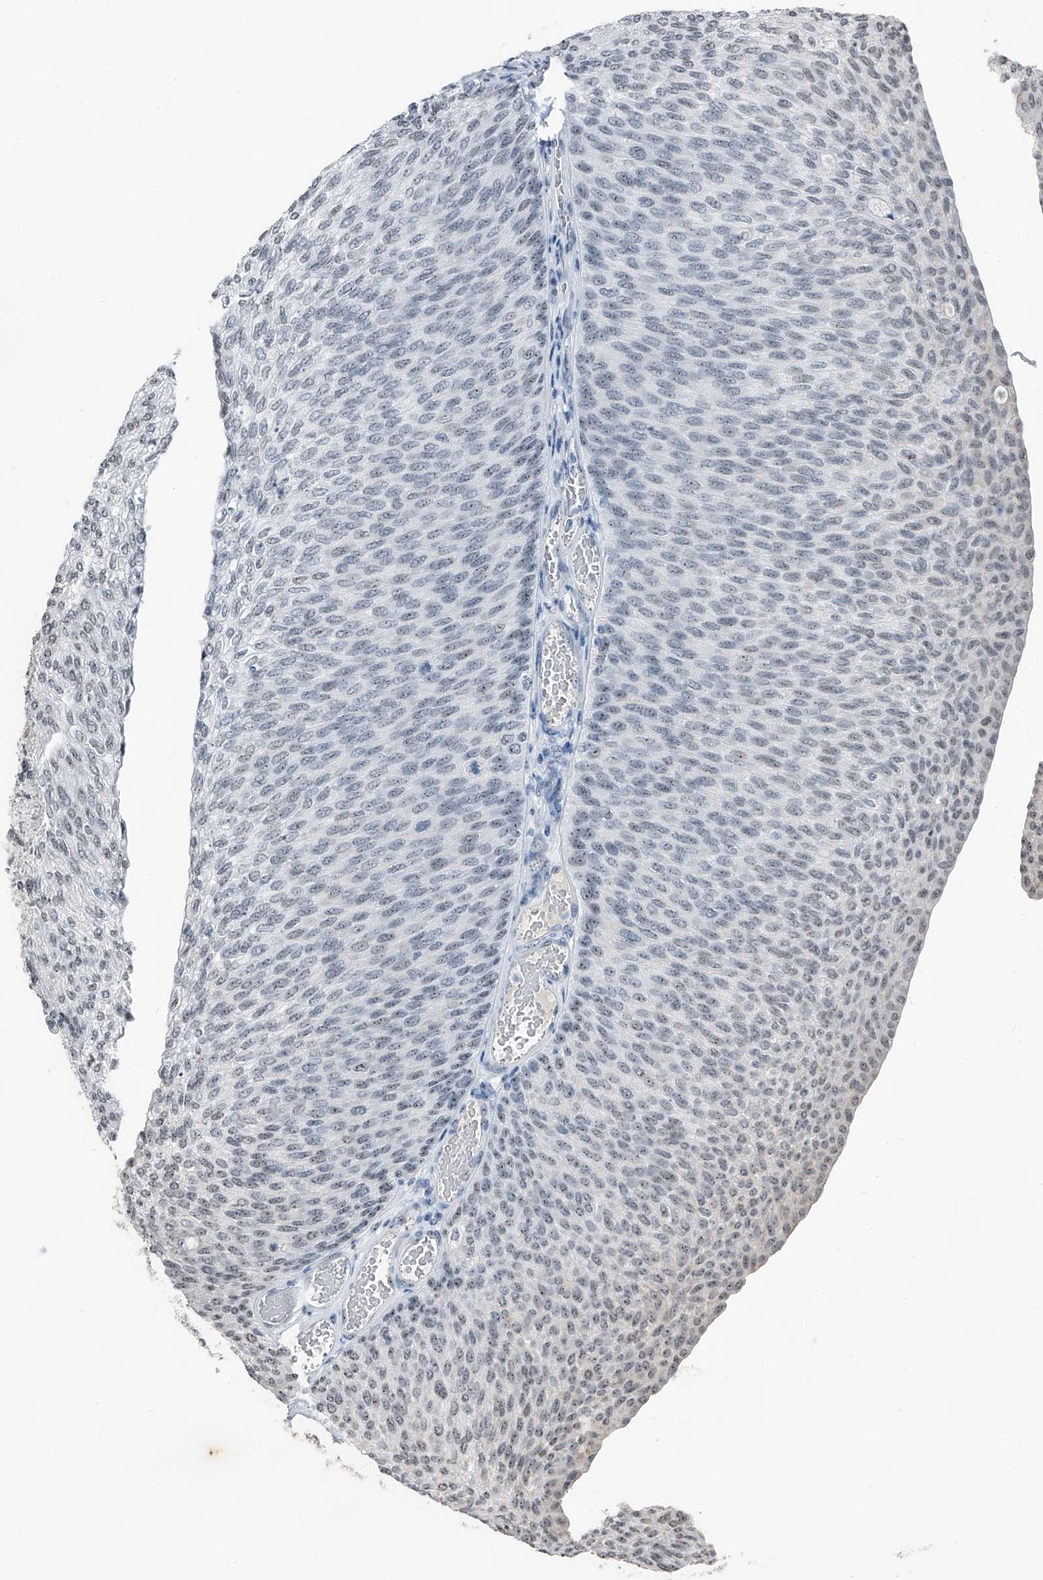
{"staining": {"intensity": "weak", "quantity": "25%-75%", "location": "nuclear"}, "tissue": "urothelial cancer", "cell_type": "Tumor cells", "image_type": "cancer", "snomed": [{"axis": "morphology", "description": "Urothelial carcinoma, Low grade"}, {"axis": "topography", "description": "Urinary bladder"}], "caption": "IHC photomicrograph of neoplastic tissue: urothelial carcinoma (low-grade) stained using IHC exhibits low levels of weak protein expression localized specifically in the nuclear of tumor cells, appearing as a nuclear brown color.", "gene": "TCOF1", "patient": {"sex": "female", "age": 79}}